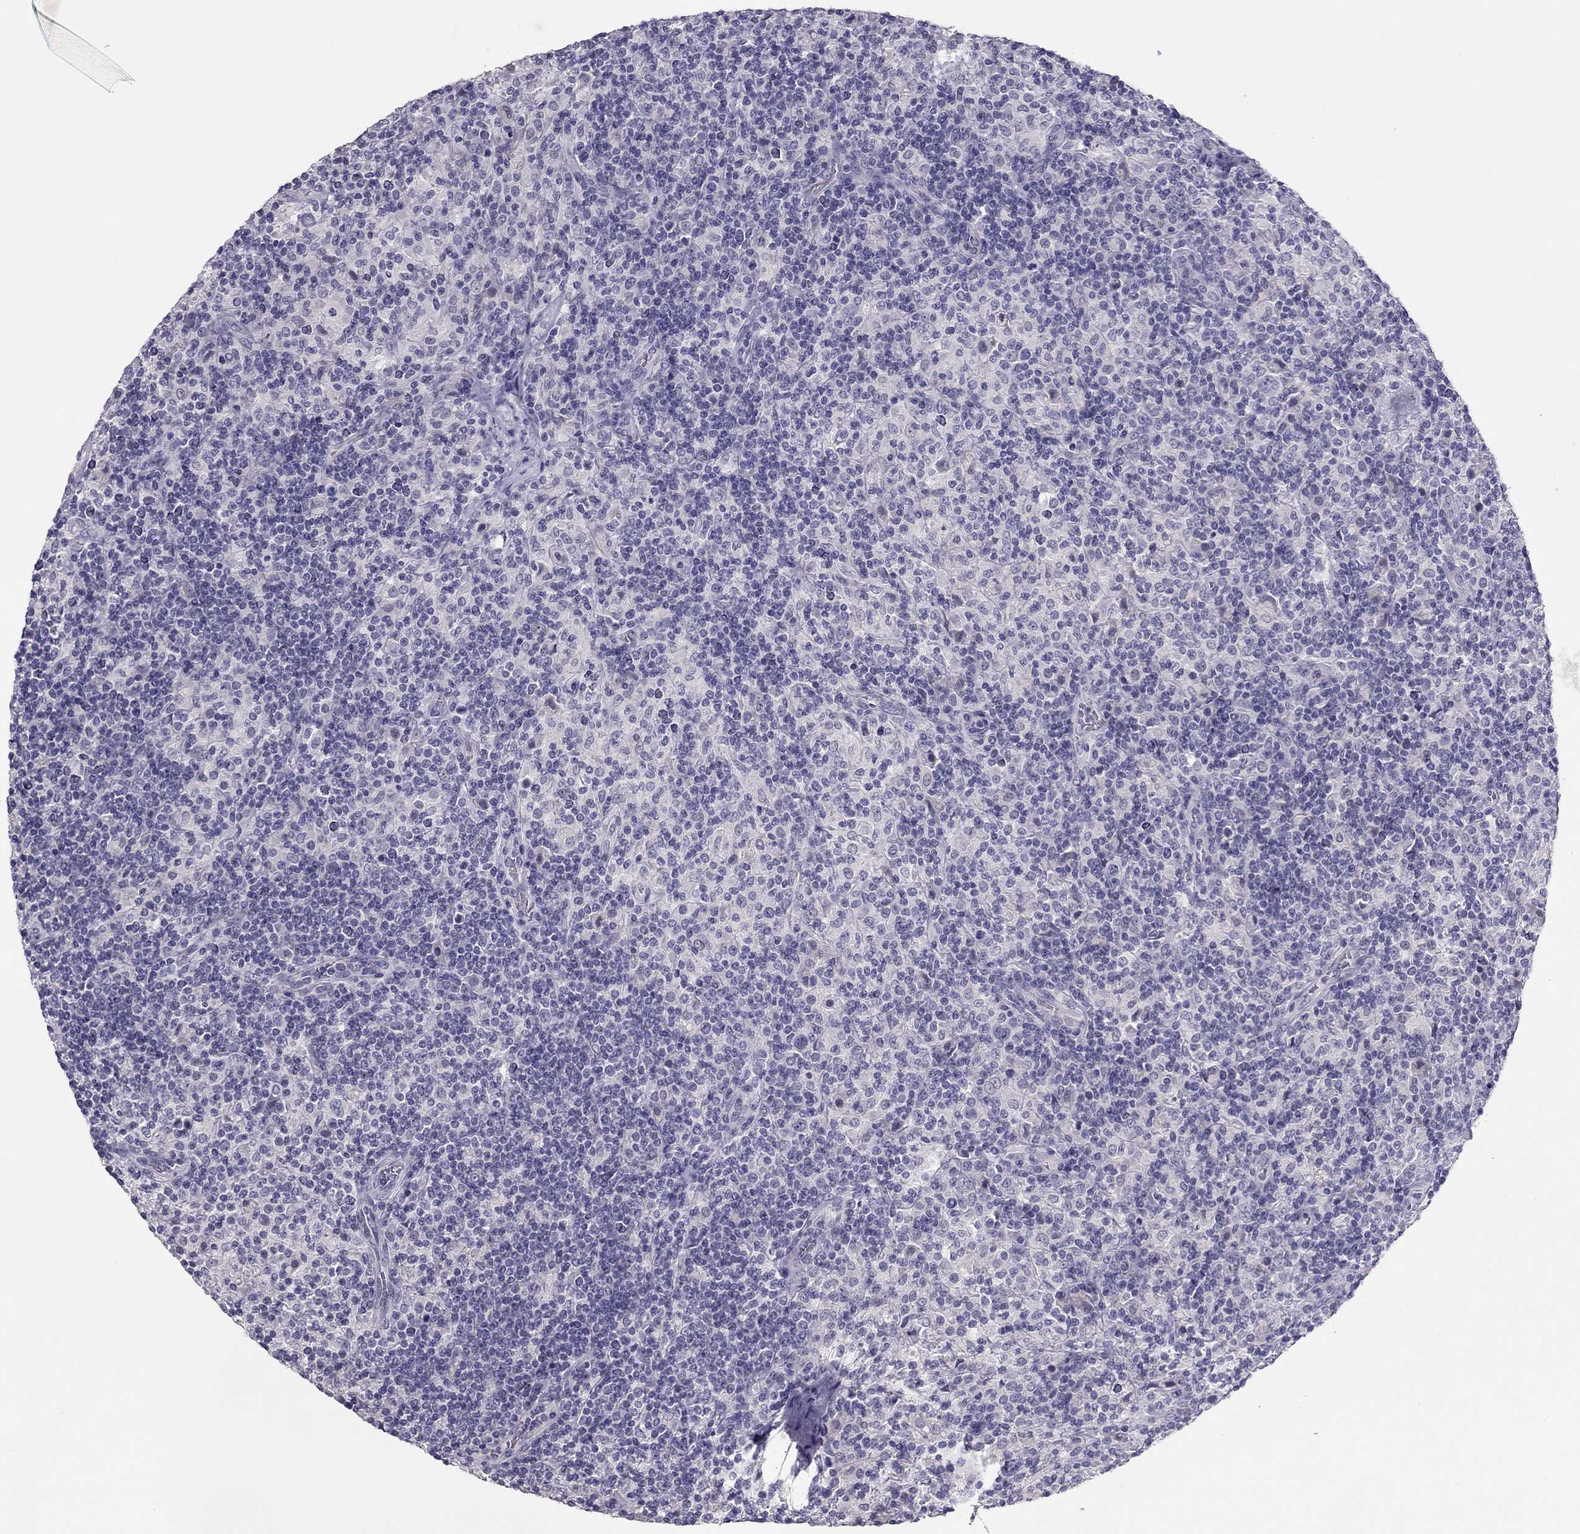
{"staining": {"intensity": "negative", "quantity": "none", "location": "none"}, "tissue": "lymphoma", "cell_type": "Tumor cells", "image_type": "cancer", "snomed": [{"axis": "morphology", "description": "Hodgkin's disease, NOS"}, {"axis": "topography", "description": "Lymph node"}], "caption": "Tumor cells are negative for protein expression in human Hodgkin's disease.", "gene": "RHO", "patient": {"sex": "male", "age": 70}}